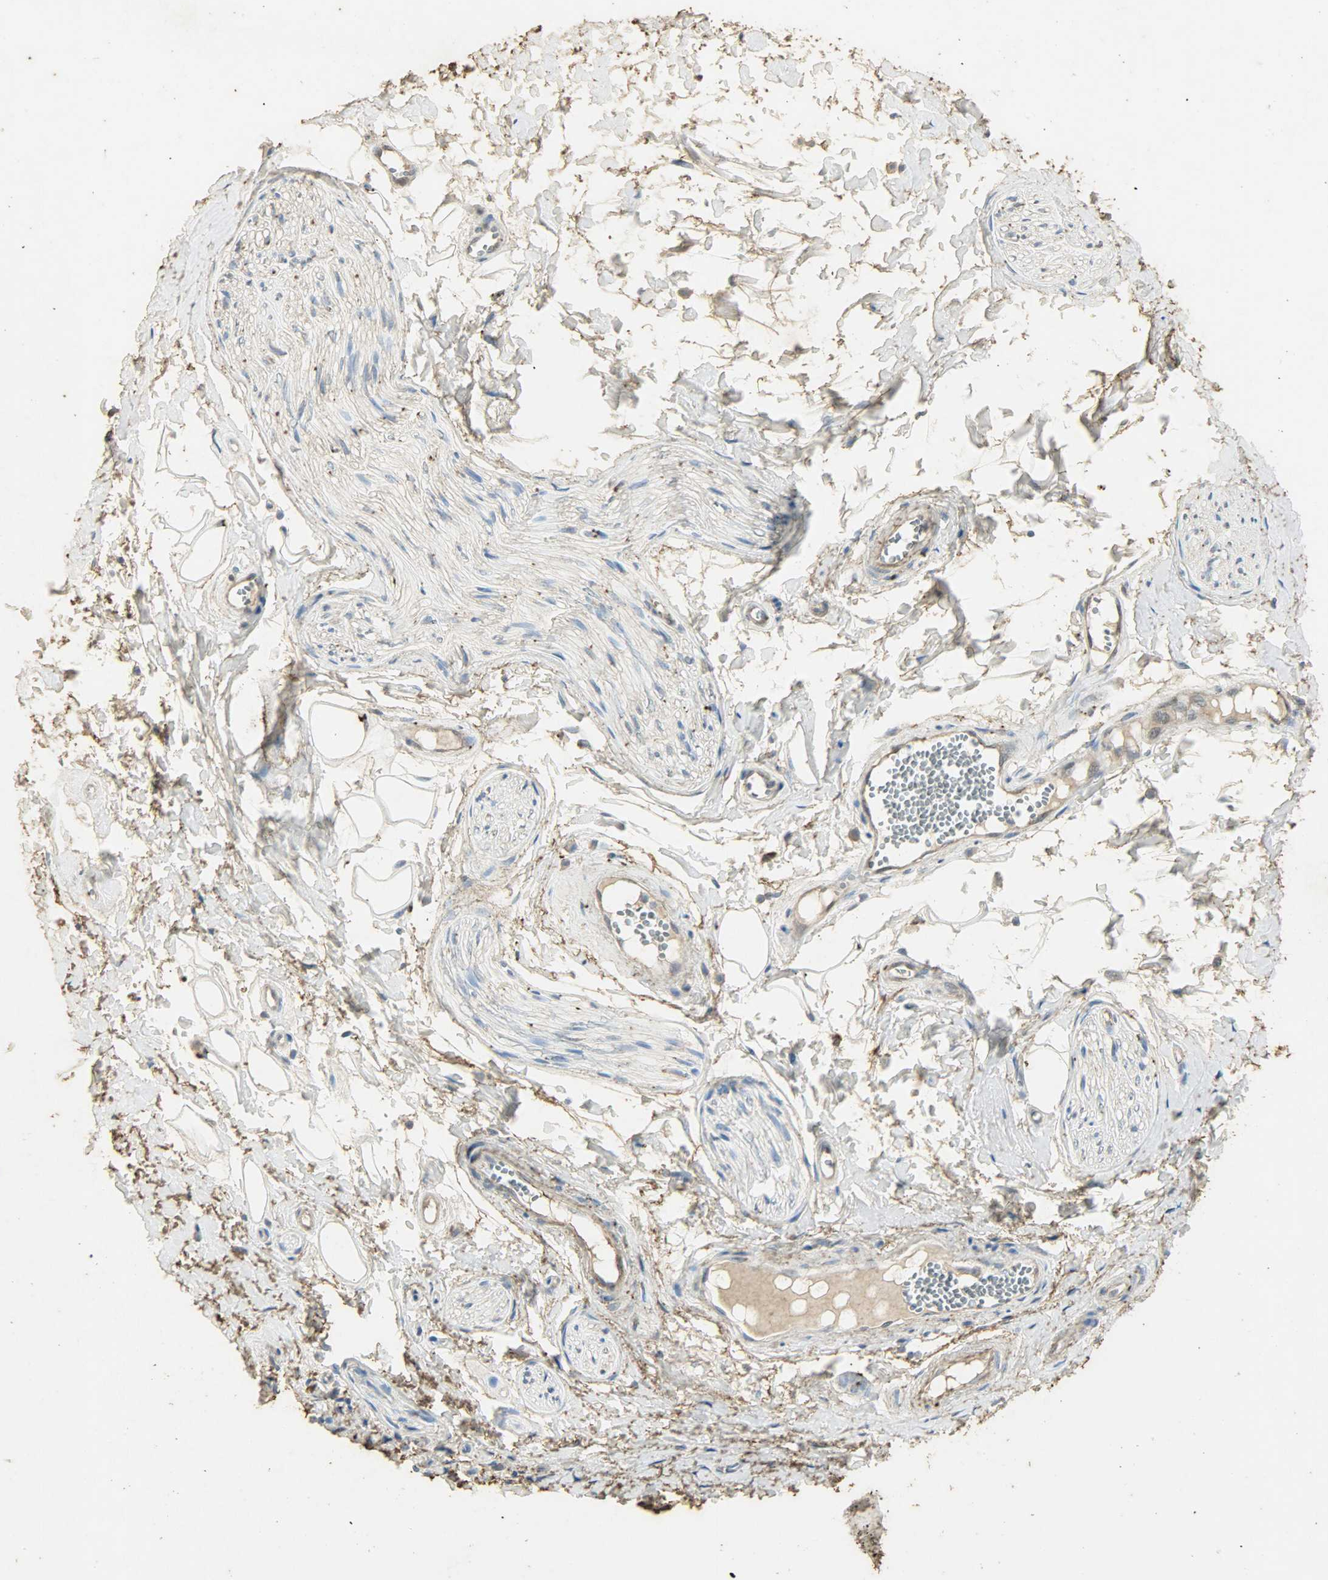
{"staining": {"intensity": "moderate", "quantity": ">75%", "location": "cytoplasmic/membranous"}, "tissue": "adipose tissue", "cell_type": "Adipocytes", "image_type": "normal", "snomed": [{"axis": "morphology", "description": "Normal tissue, NOS"}, {"axis": "morphology", "description": "Inflammation, NOS"}, {"axis": "topography", "description": "Salivary gland"}, {"axis": "topography", "description": "Peripheral nerve tissue"}], "caption": "Moderate cytoplasmic/membranous expression is identified in about >75% of adipocytes in benign adipose tissue. (brown staining indicates protein expression, while blue staining denotes nuclei).", "gene": "ASB9", "patient": {"sex": "female", "age": 75}}